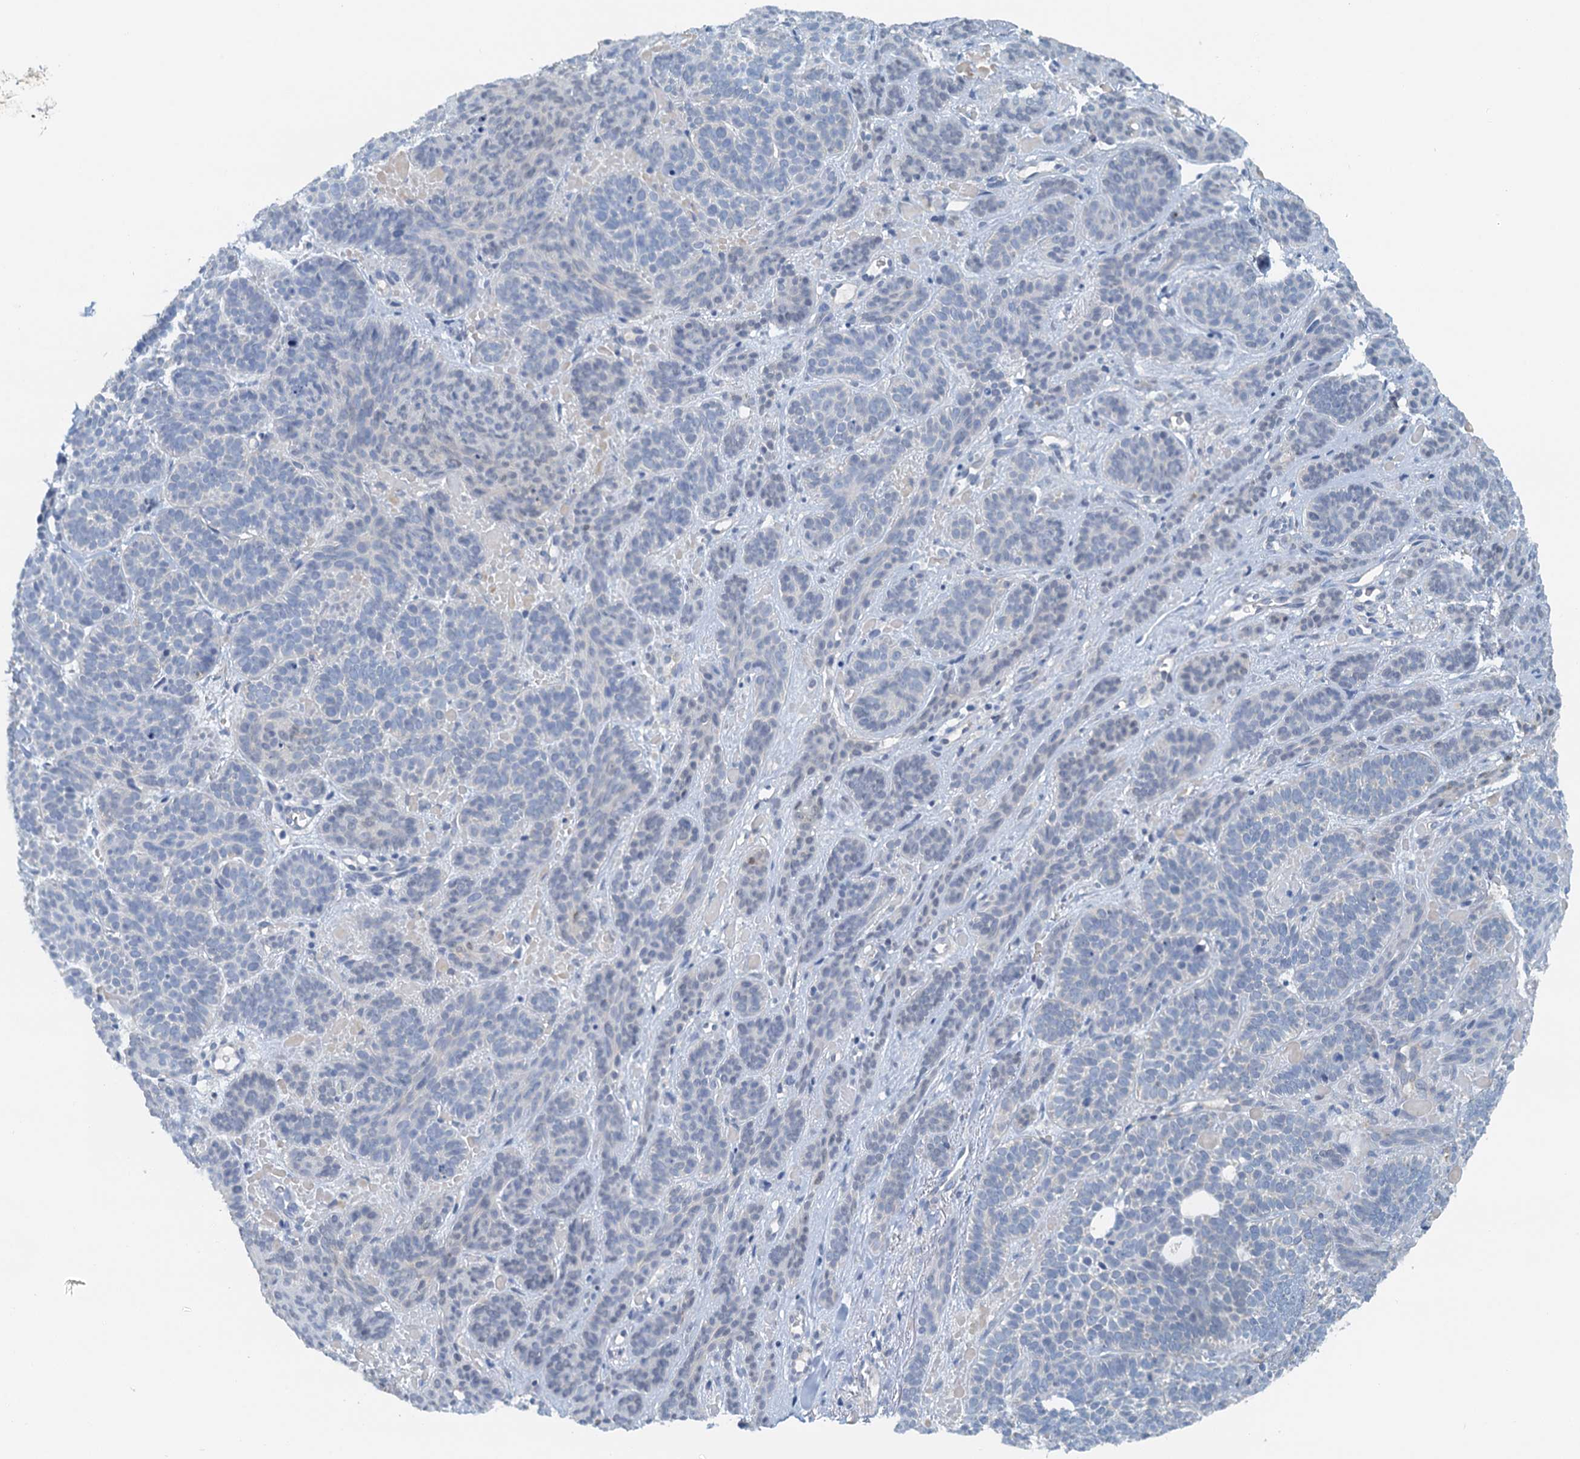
{"staining": {"intensity": "negative", "quantity": "none", "location": "none"}, "tissue": "skin cancer", "cell_type": "Tumor cells", "image_type": "cancer", "snomed": [{"axis": "morphology", "description": "Basal cell carcinoma"}, {"axis": "topography", "description": "Skin"}], "caption": "DAB (3,3'-diaminobenzidine) immunohistochemical staining of skin cancer (basal cell carcinoma) exhibits no significant expression in tumor cells. The staining was performed using DAB to visualize the protein expression in brown, while the nuclei were stained in blue with hematoxylin (Magnification: 20x).", "gene": "DTD1", "patient": {"sex": "male", "age": 85}}